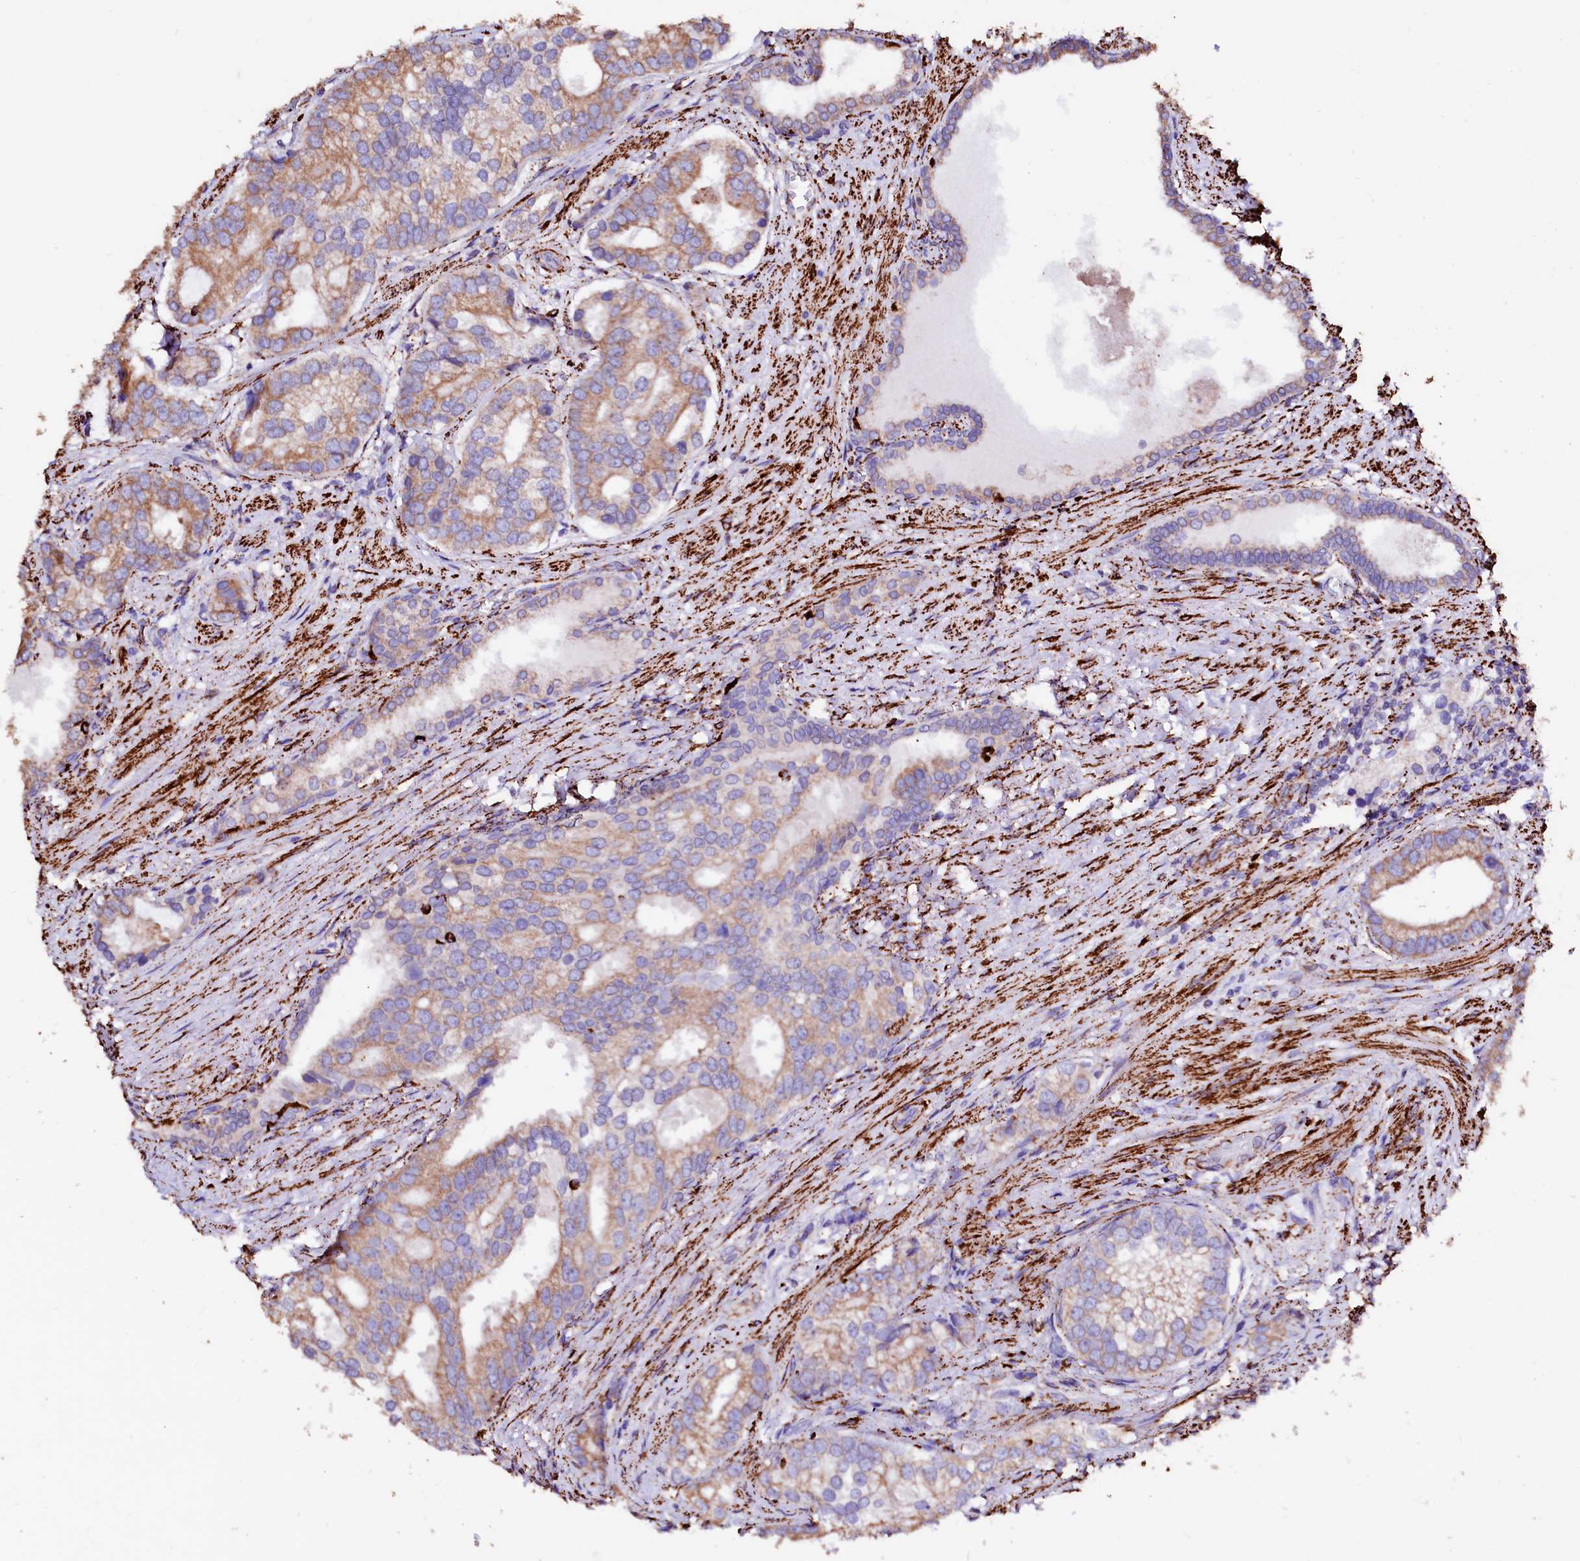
{"staining": {"intensity": "moderate", "quantity": ">75%", "location": "cytoplasmic/membranous"}, "tissue": "prostate cancer", "cell_type": "Tumor cells", "image_type": "cancer", "snomed": [{"axis": "morphology", "description": "Adenocarcinoma, High grade"}, {"axis": "topography", "description": "Prostate"}], "caption": "A brown stain highlights moderate cytoplasmic/membranous staining of a protein in adenocarcinoma (high-grade) (prostate) tumor cells. The staining was performed using DAB (3,3'-diaminobenzidine) to visualize the protein expression in brown, while the nuclei were stained in blue with hematoxylin (Magnification: 20x).", "gene": "MAOB", "patient": {"sex": "male", "age": 75}}